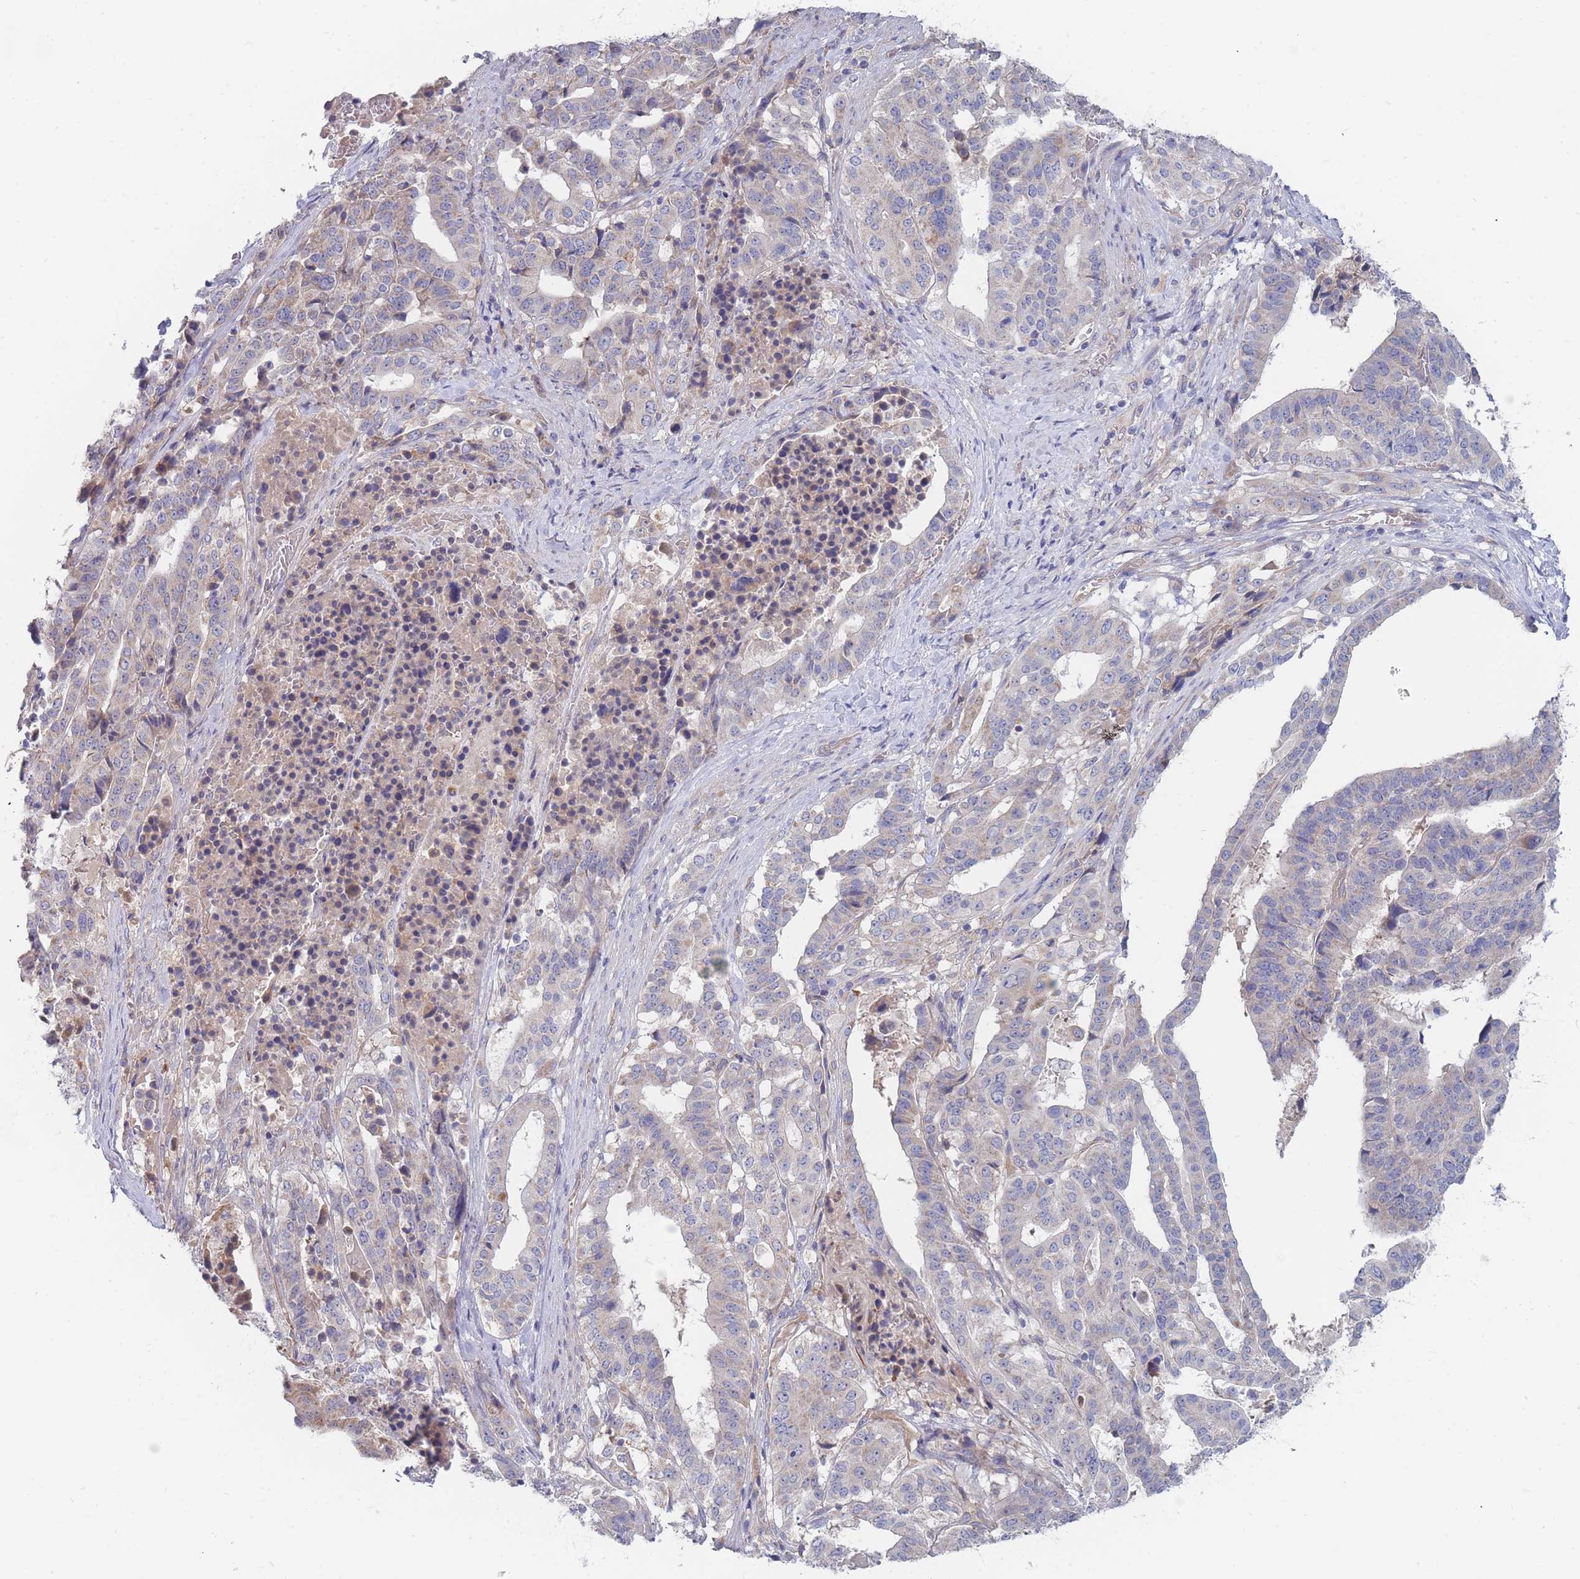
{"staining": {"intensity": "weak", "quantity": "25%-75%", "location": "cytoplasmic/membranous"}, "tissue": "stomach cancer", "cell_type": "Tumor cells", "image_type": "cancer", "snomed": [{"axis": "morphology", "description": "Adenocarcinoma, NOS"}, {"axis": "topography", "description": "Stomach"}], "caption": "Immunohistochemistry of stomach cancer (adenocarcinoma) reveals low levels of weak cytoplasmic/membranous positivity in approximately 25%-75% of tumor cells.", "gene": "NUB1", "patient": {"sex": "male", "age": 48}}